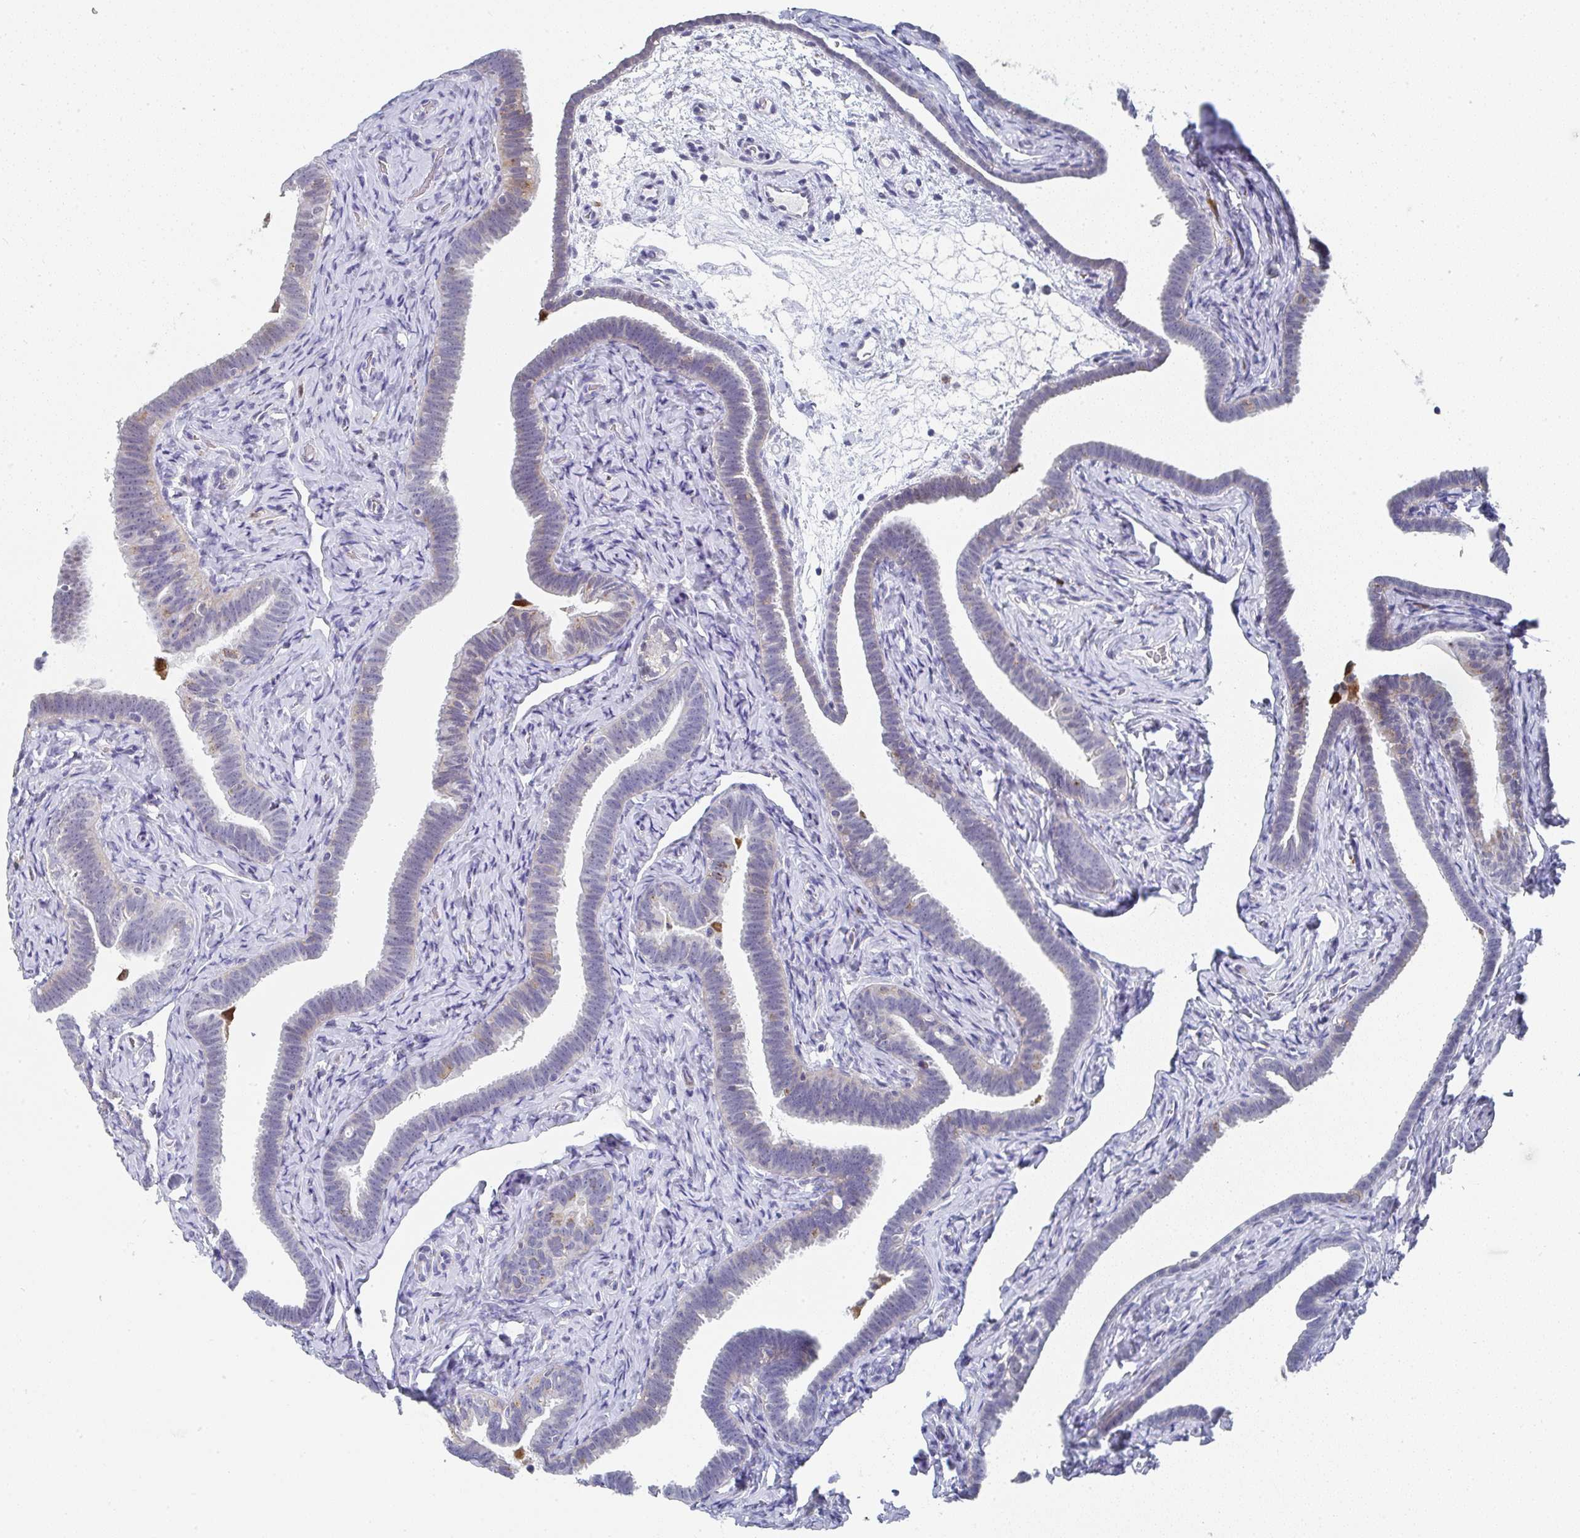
{"staining": {"intensity": "moderate", "quantity": "<25%", "location": "cytoplasmic/membranous"}, "tissue": "fallopian tube", "cell_type": "Glandular cells", "image_type": "normal", "snomed": [{"axis": "morphology", "description": "Normal tissue, NOS"}, {"axis": "topography", "description": "Fallopian tube"}], "caption": "Fallopian tube stained for a protein (brown) displays moderate cytoplasmic/membranous positive expression in approximately <25% of glandular cells.", "gene": "NCF1", "patient": {"sex": "female", "age": 69}}